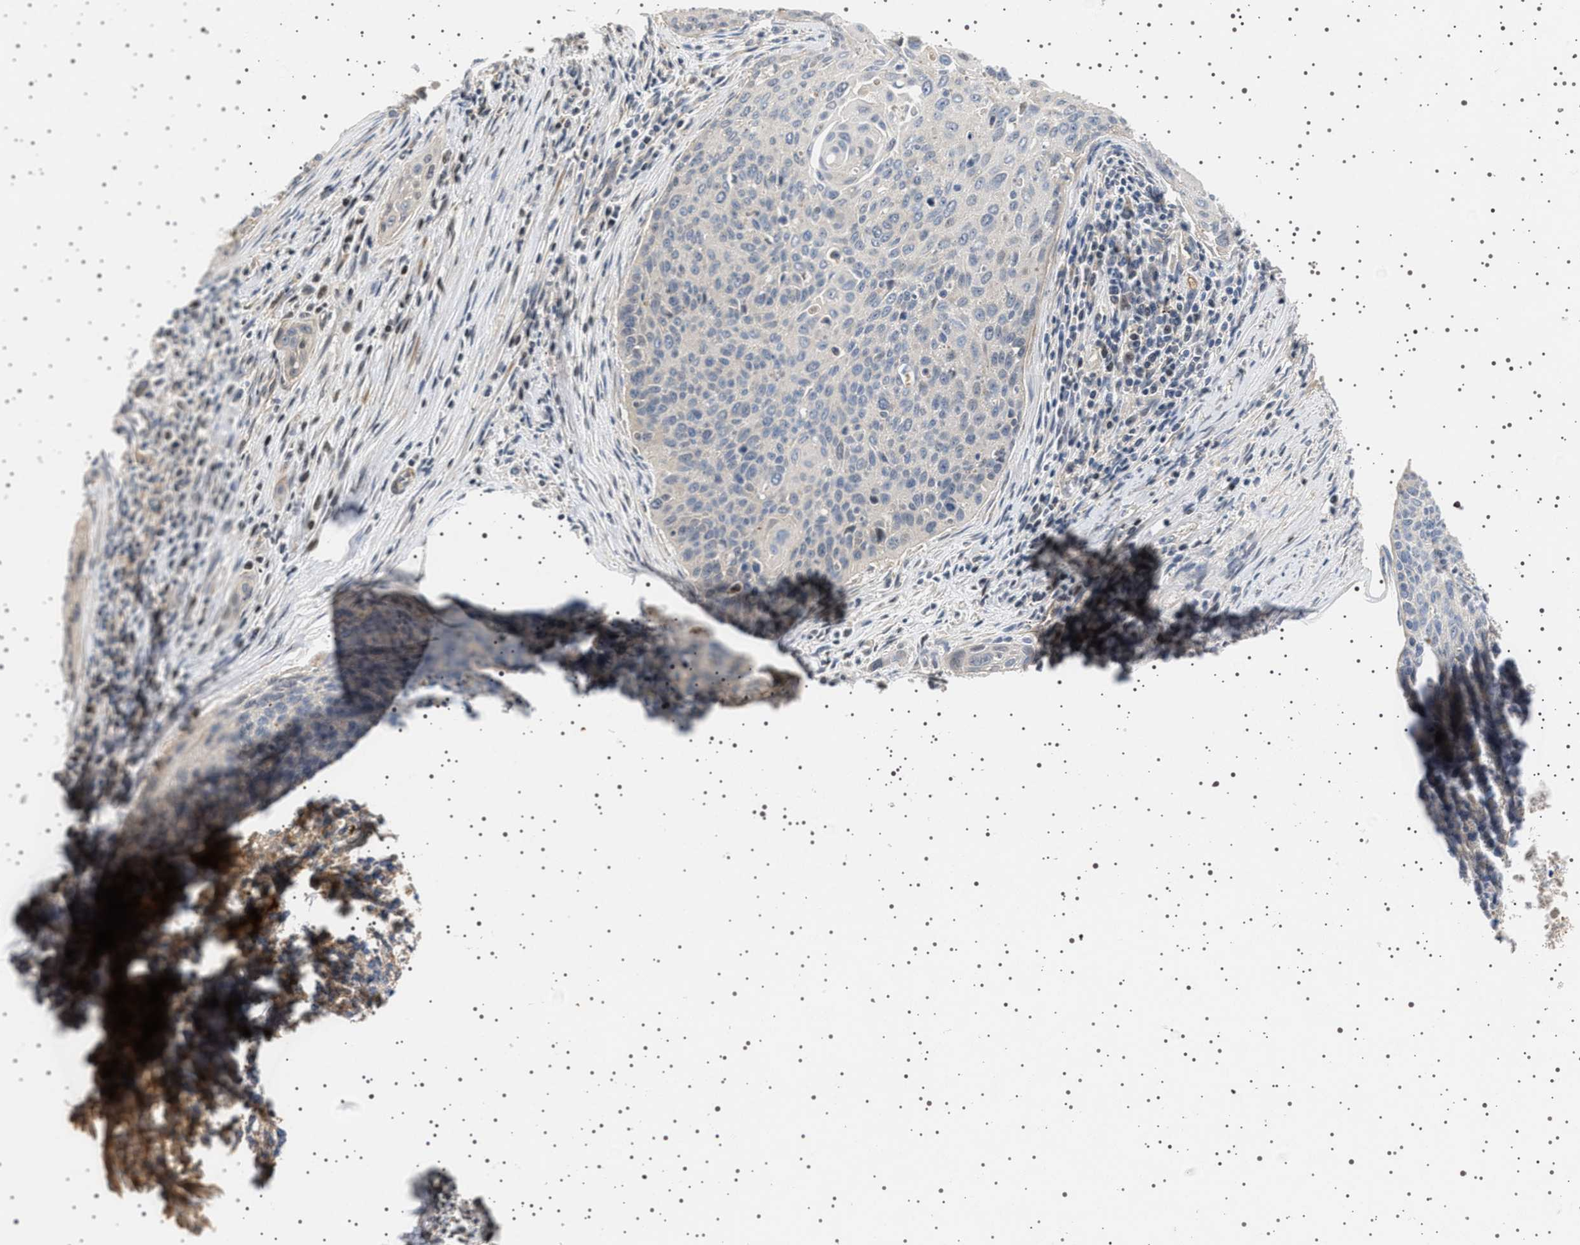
{"staining": {"intensity": "negative", "quantity": "none", "location": "none"}, "tissue": "cervical cancer", "cell_type": "Tumor cells", "image_type": "cancer", "snomed": [{"axis": "morphology", "description": "Squamous cell carcinoma, NOS"}, {"axis": "topography", "description": "Cervix"}], "caption": "Protein analysis of squamous cell carcinoma (cervical) reveals no significant positivity in tumor cells.", "gene": "FICD", "patient": {"sex": "female", "age": 55}}